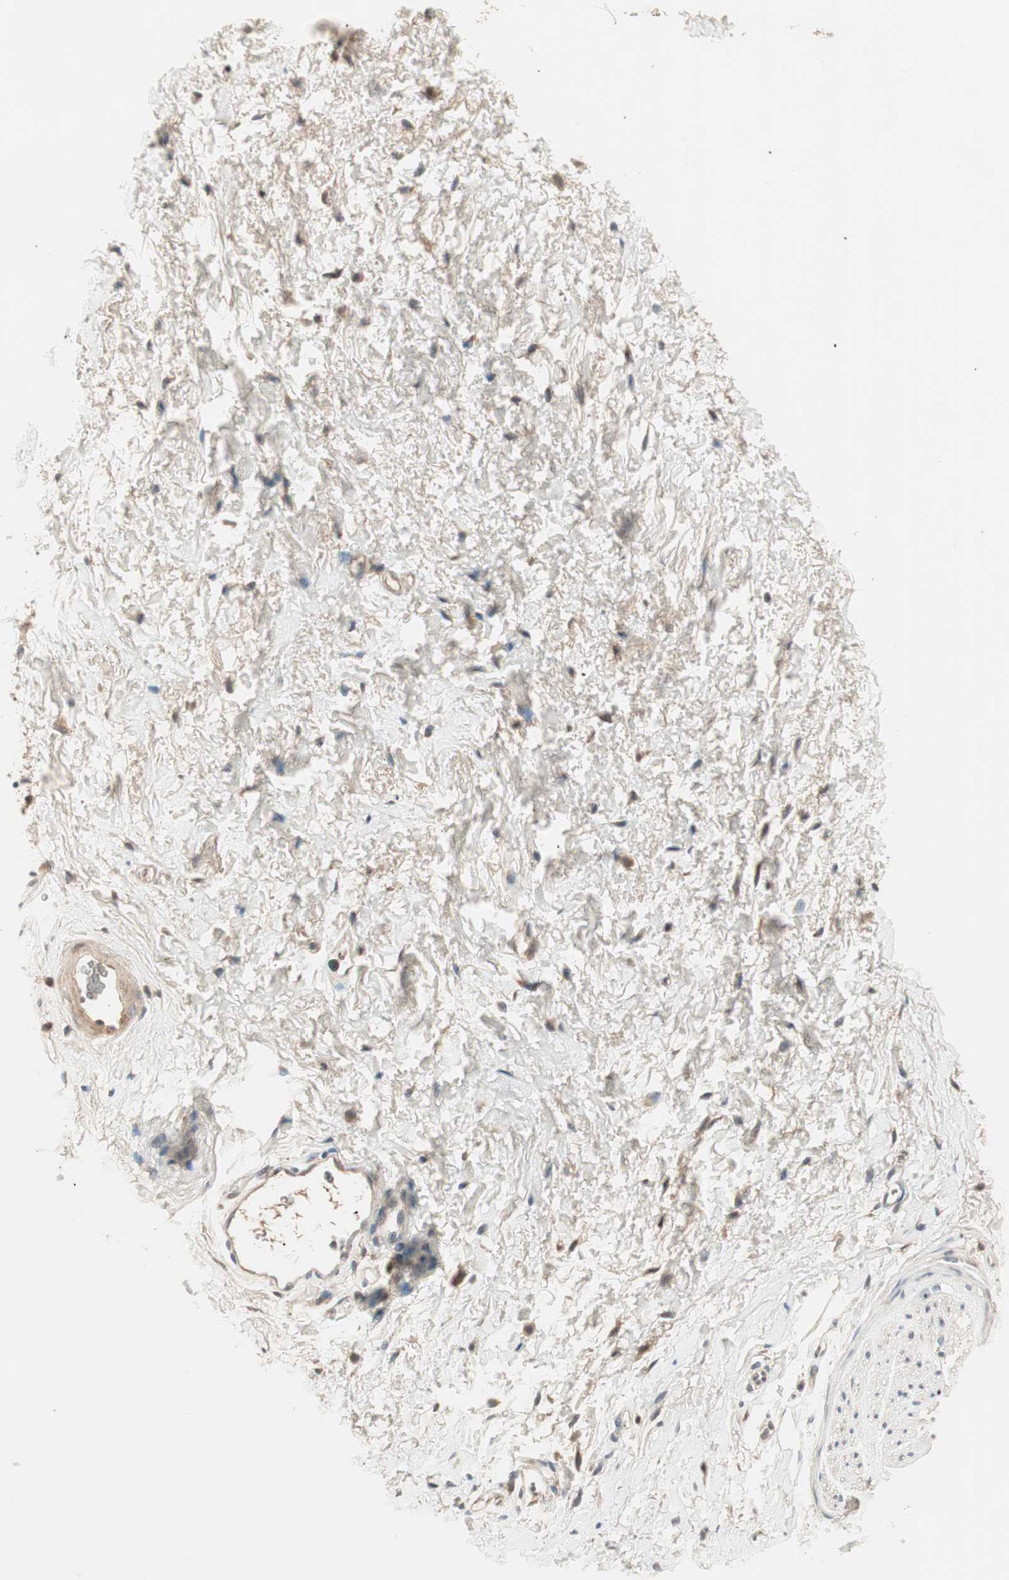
{"staining": {"intensity": "moderate", "quantity": ">75%", "location": "cytoplasmic/membranous"}, "tissue": "adipose tissue", "cell_type": "Adipocytes", "image_type": "normal", "snomed": [{"axis": "morphology", "description": "Normal tissue, NOS"}, {"axis": "topography", "description": "Soft tissue"}, {"axis": "topography", "description": "Peripheral nerve tissue"}], "caption": "DAB immunohistochemical staining of normal adipose tissue shows moderate cytoplasmic/membranous protein positivity in approximately >75% of adipocytes.", "gene": "NFRKB", "patient": {"sex": "female", "age": 71}}